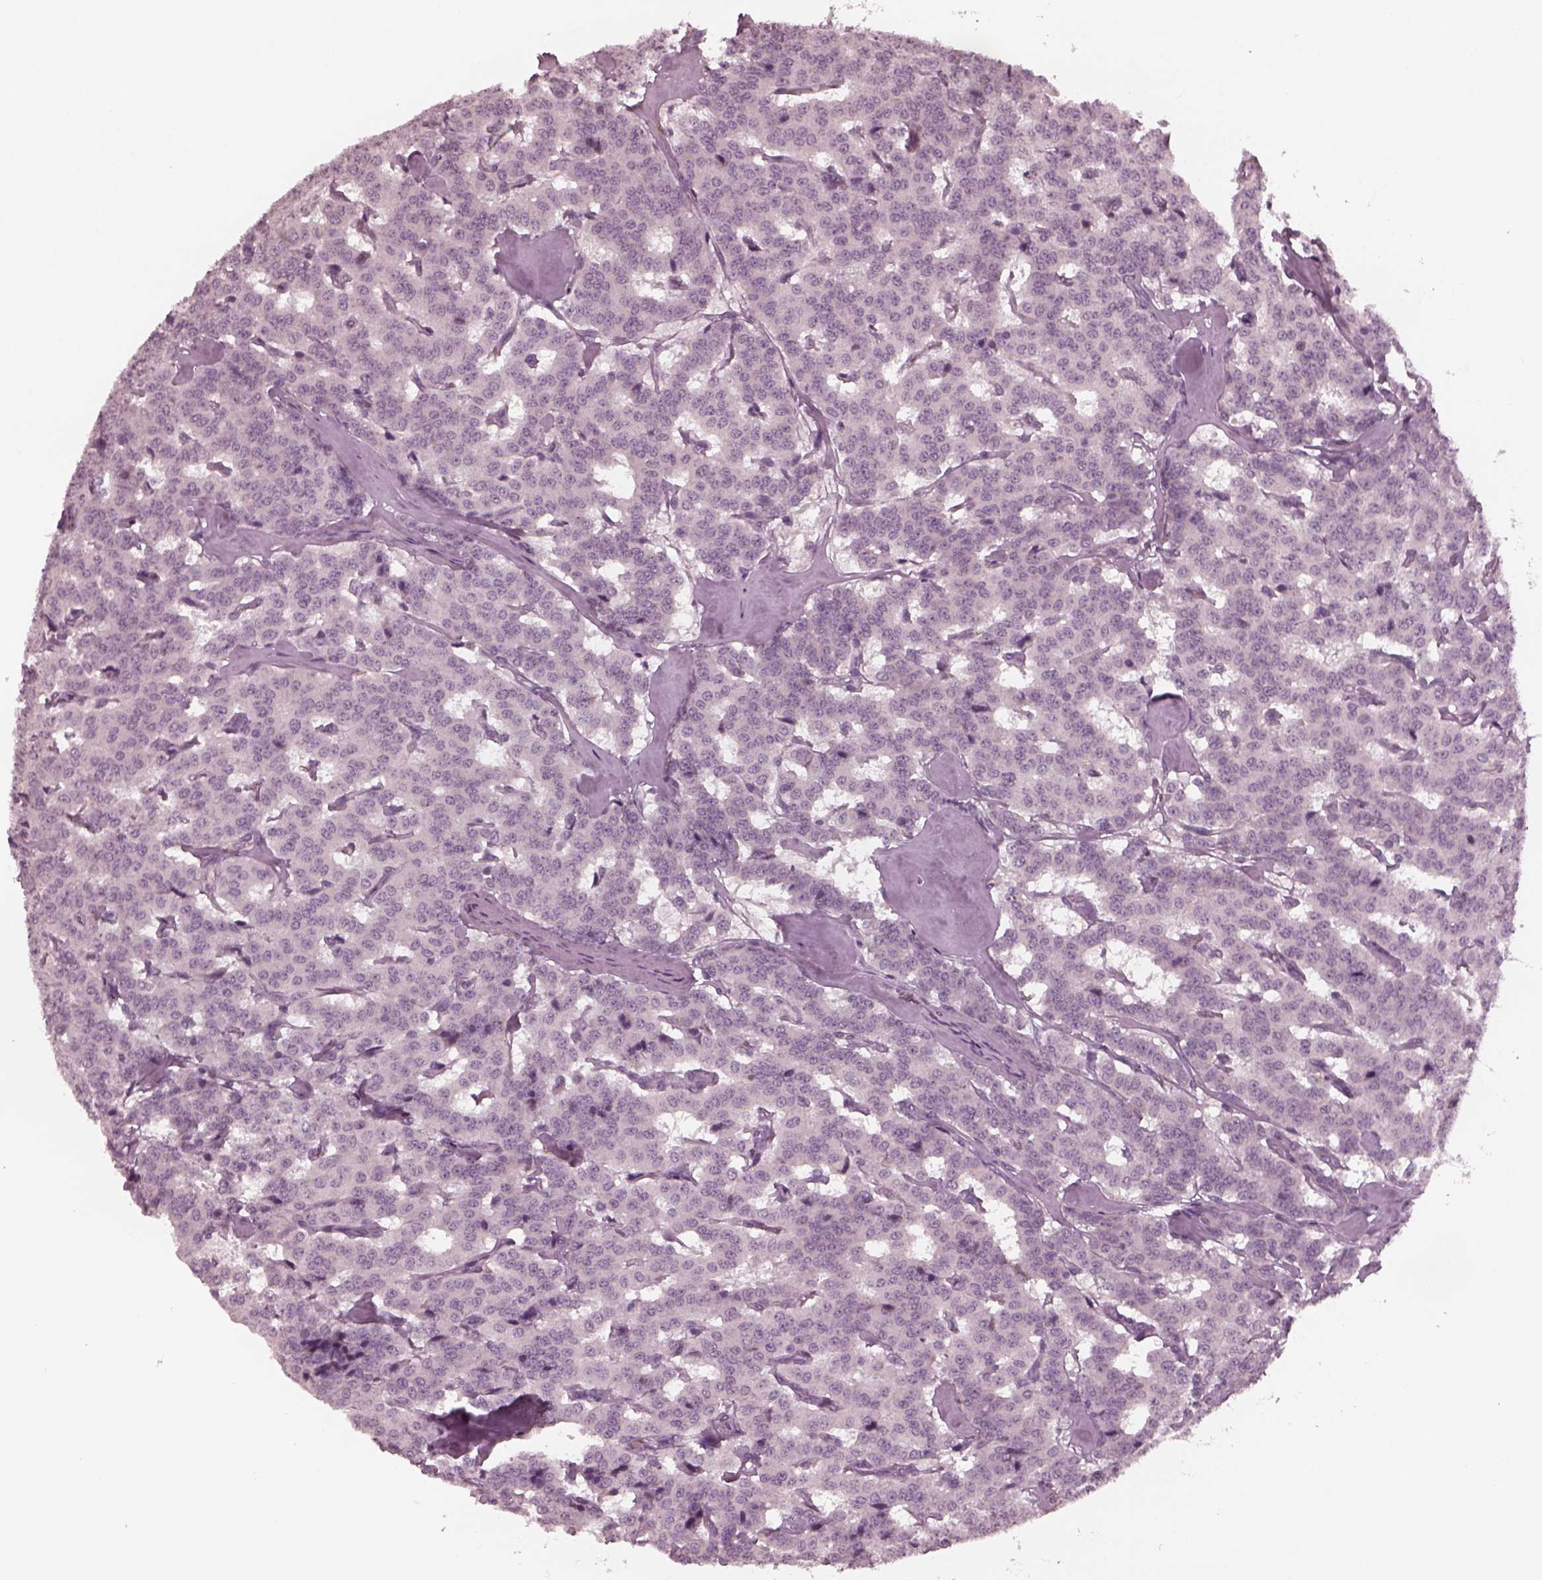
{"staining": {"intensity": "negative", "quantity": "none", "location": "none"}, "tissue": "carcinoid", "cell_type": "Tumor cells", "image_type": "cancer", "snomed": [{"axis": "morphology", "description": "Carcinoid, malignant, NOS"}, {"axis": "topography", "description": "Lung"}], "caption": "Tumor cells are negative for brown protein staining in carcinoid.", "gene": "YY2", "patient": {"sex": "female", "age": 46}}